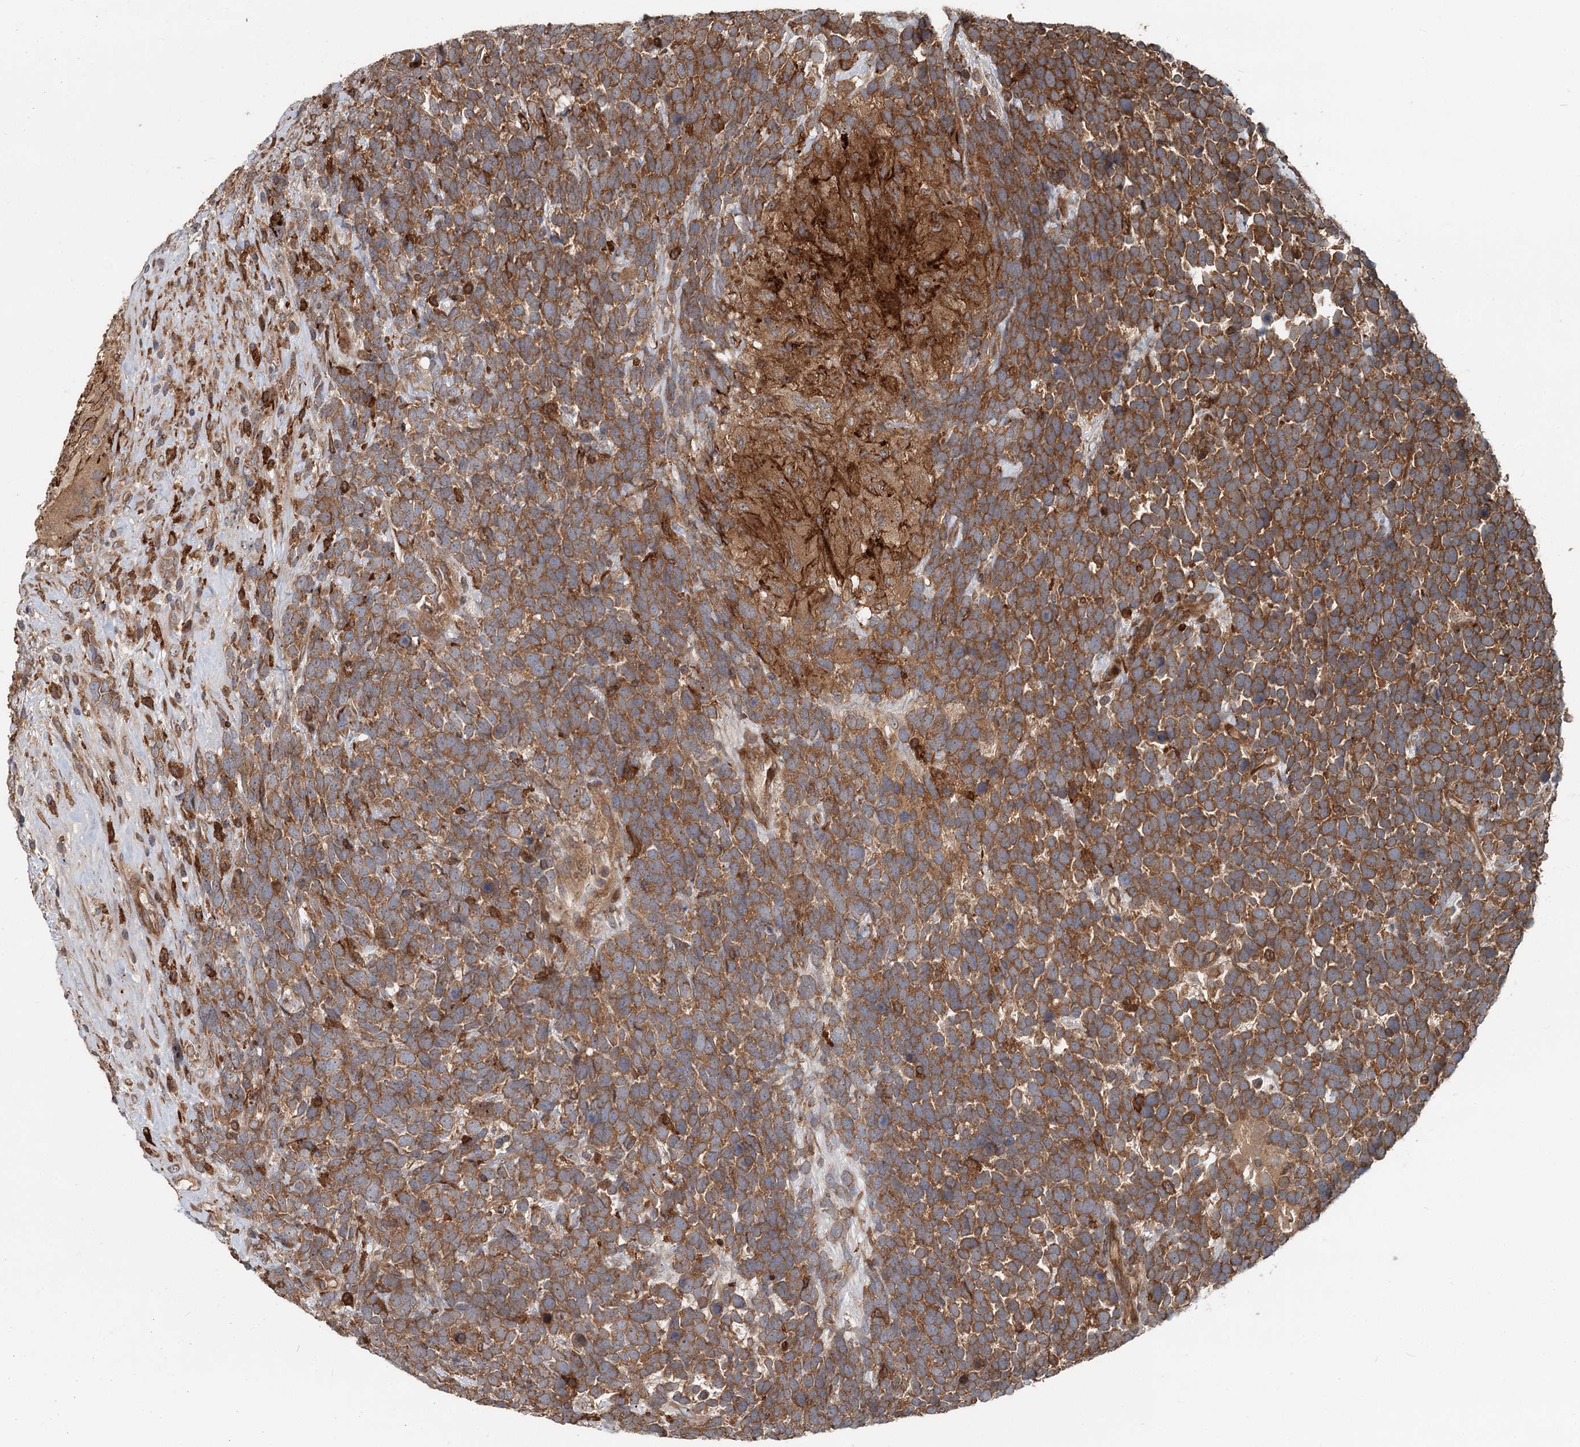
{"staining": {"intensity": "moderate", "quantity": ">75%", "location": "cytoplasmic/membranous"}, "tissue": "urothelial cancer", "cell_type": "Tumor cells", "image_type": "cancer", "snomed": [{"axis": "morphology", "description": "Urothelial carcinoma, High grade"}, {"axis": "topography", "description": "Urinary bladder"}], "caption": "Approximately >75% of tumor cells in urothelial cancer display moderate cytoplasmic/membranous protein expression as visualized by brown immunohistochemical staining.", "gene": "RNF111", "patient": {"sex": "female", "age": 82}}